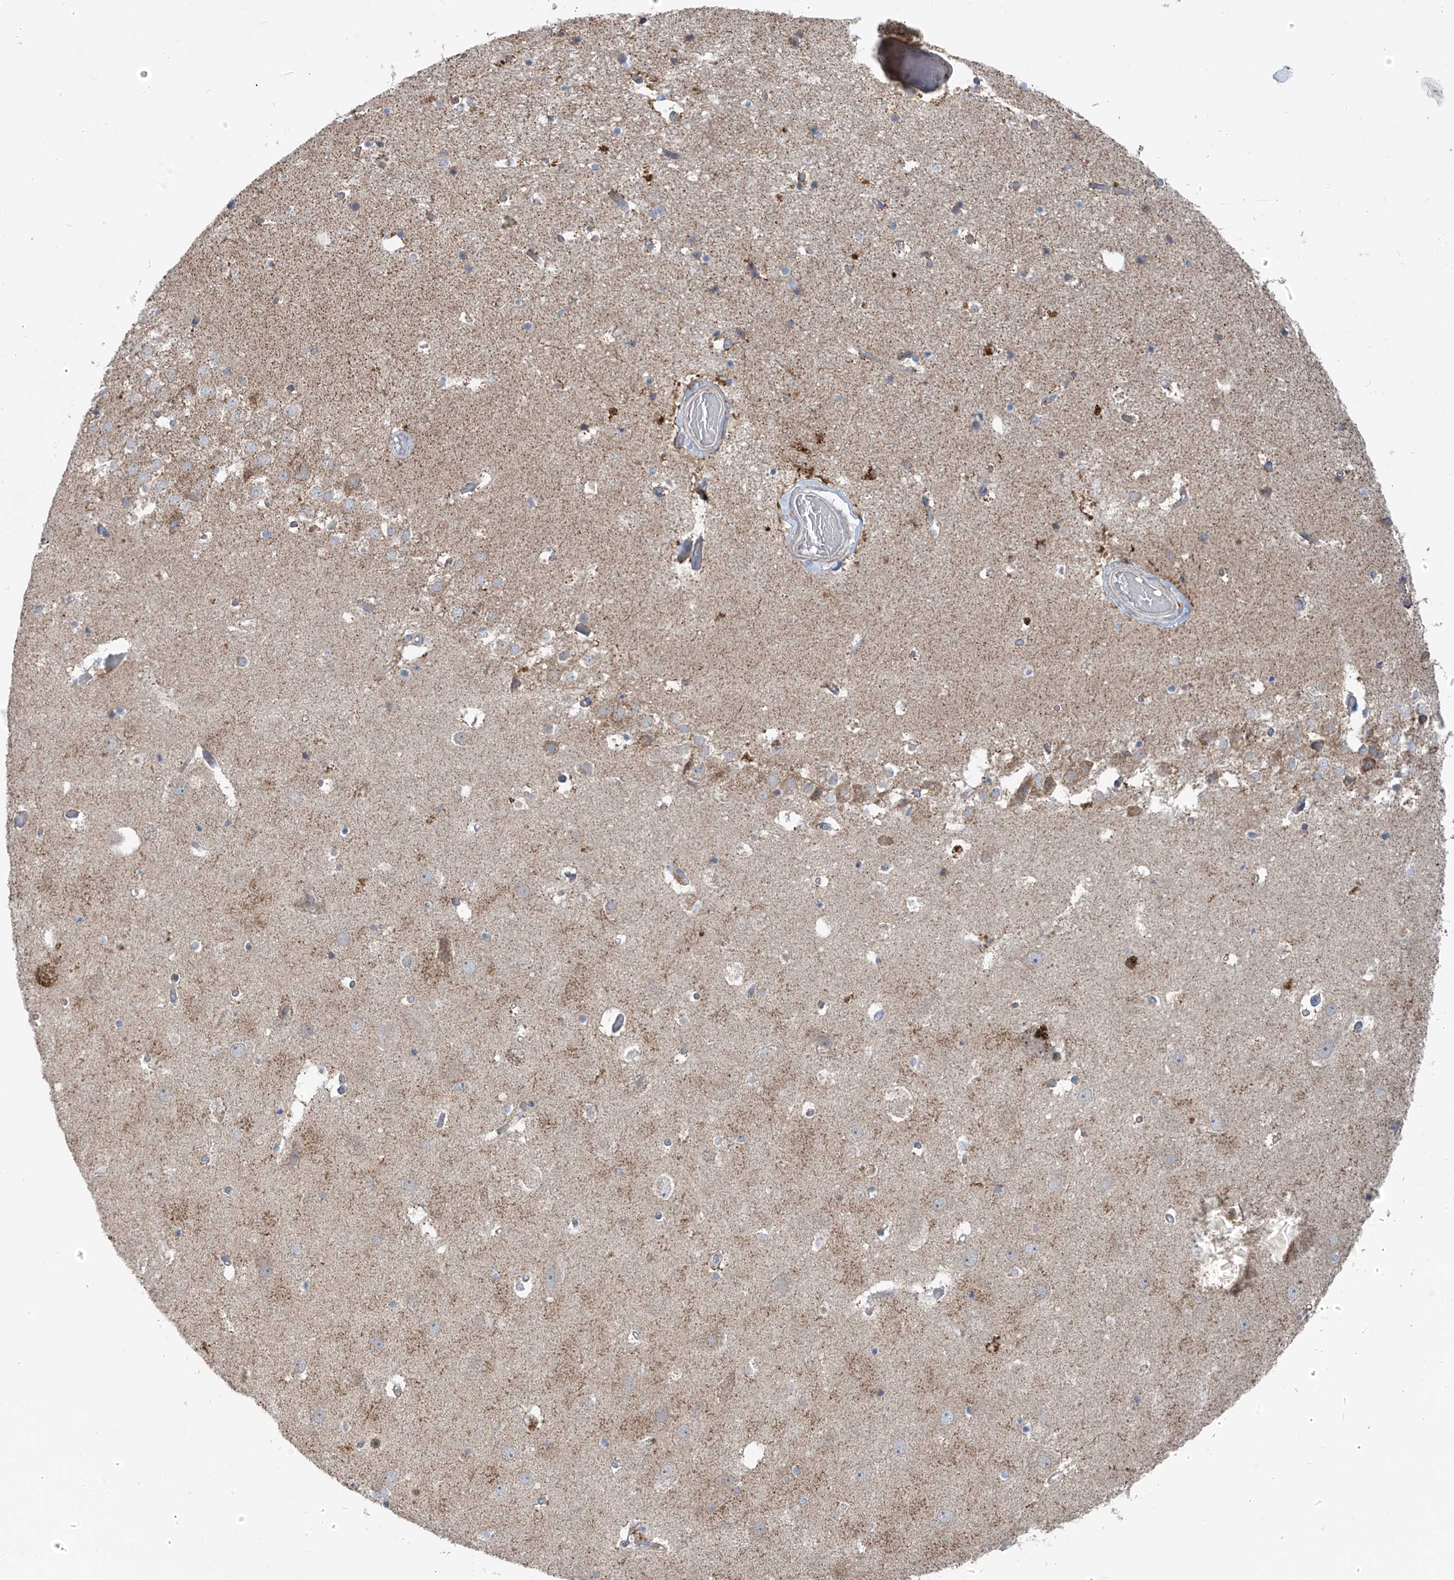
{"staining": {"intensity": "strong", "quantity": "<25%", "location": "cytoplasmic/membranous"}, "tissue": "hippocampus", "cell_type": "Glial cells", "image_type": "normal", "snomed": [{"axis": "morphology", "description": "Normal tissue, NOS"}, {"axis": "topography", "description": "Hippocampus"}], "caption": "Protein staining exhibits strong cytoplasmic/membranous positivity in approximately <25% of glial cells in normal hippocampus.", "gene": "EOMES", "patient": {"sex": "female", "age": 52}}